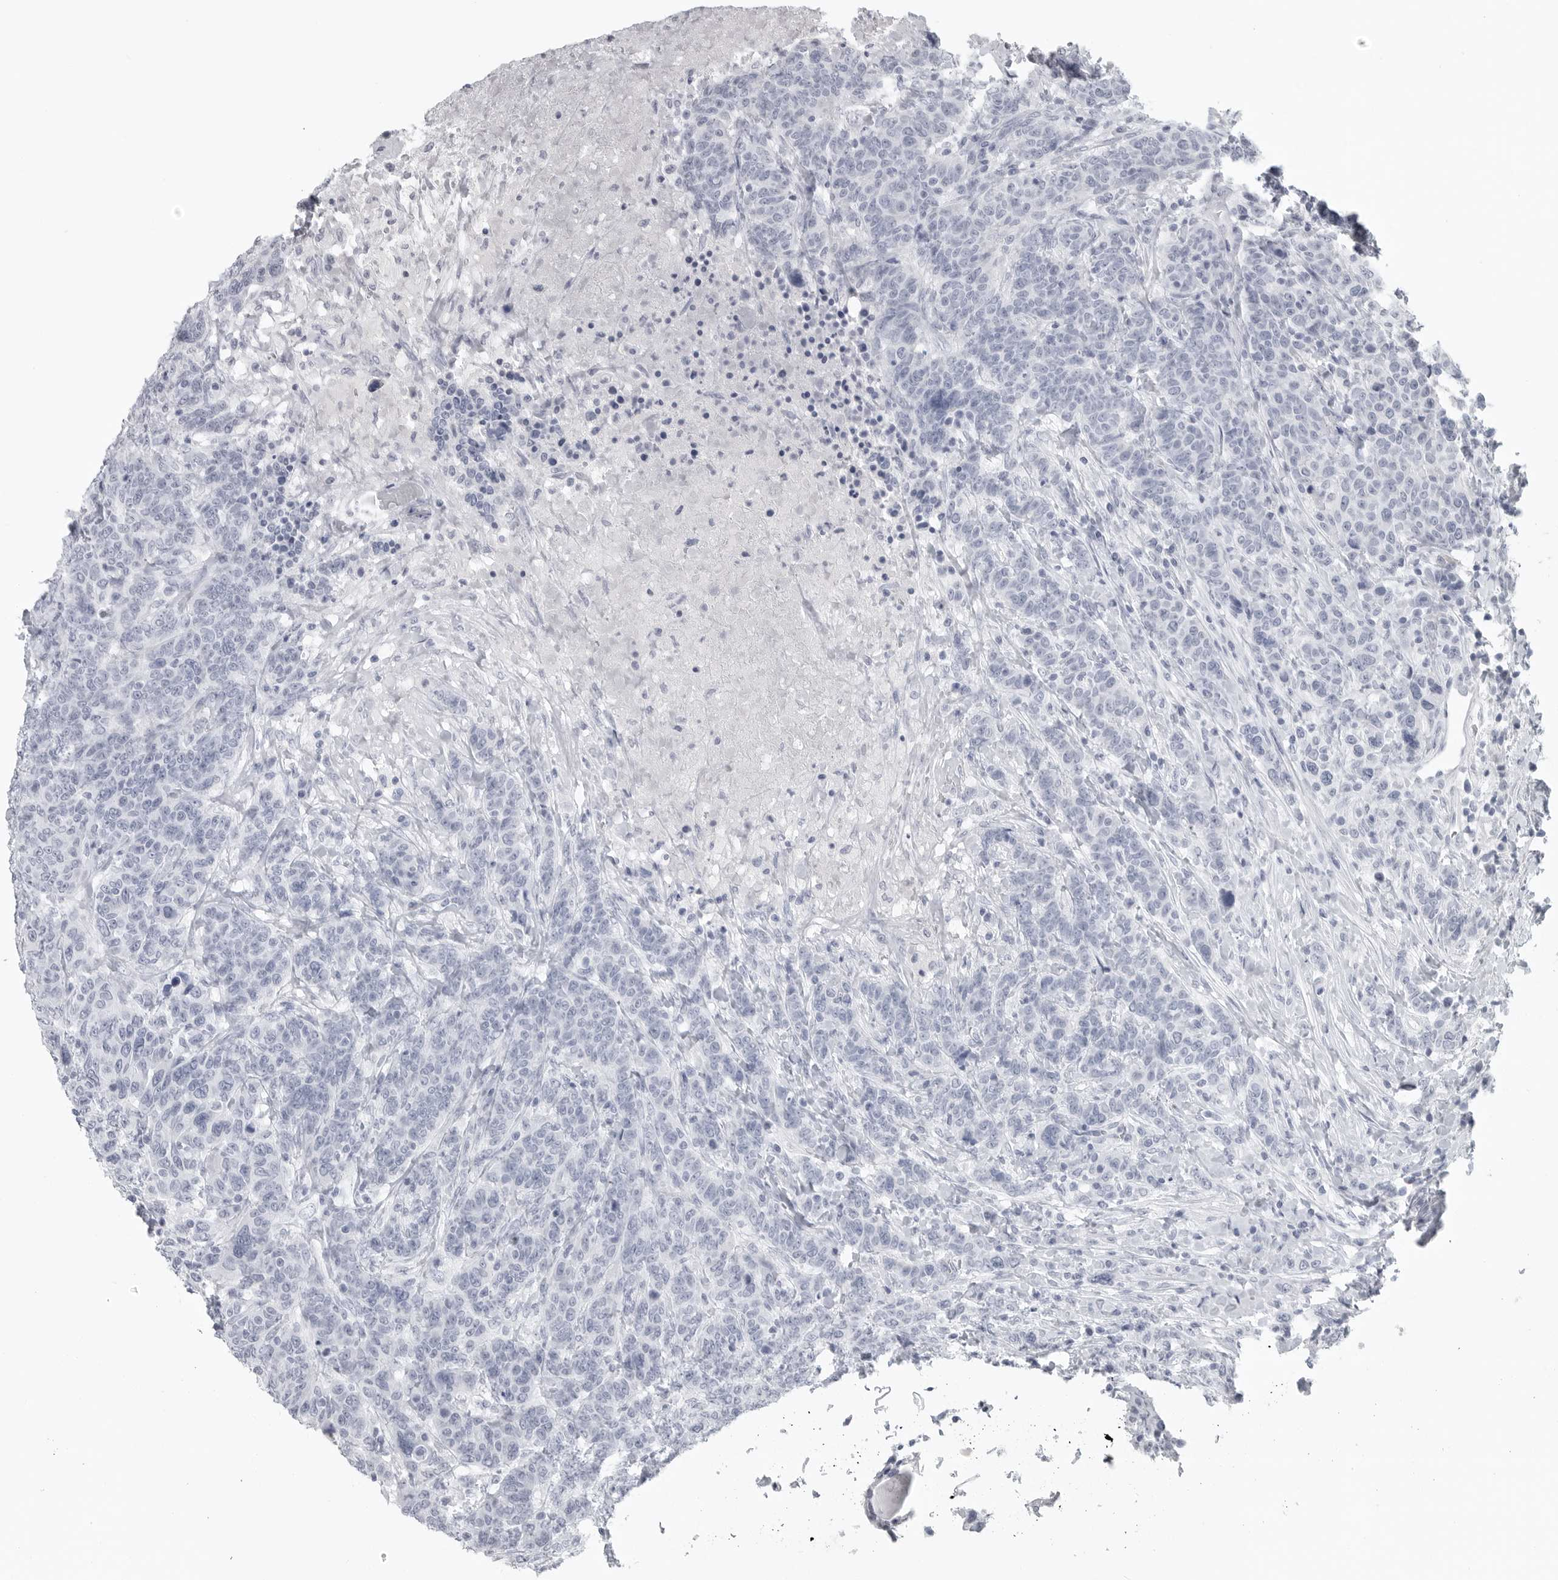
{"staining": {"intensity": "negative", "quantity": "none", "location": "none"}, "tissue": "breast cancer", "cell_type": "Tumor cells", "image_type": "cancer", "snomed": [{"axis": "morphology", "description": "Duct carcinoma"}, {"axis": "topography", "description": "Breast"}], "caption": "Immunohistochemical staining of human breast cancer (invasive ductal carcinoma) displays no significant expression in tumor cells.", "gene": "LY6D", "patient": {"sex": "female", "age": 37}}